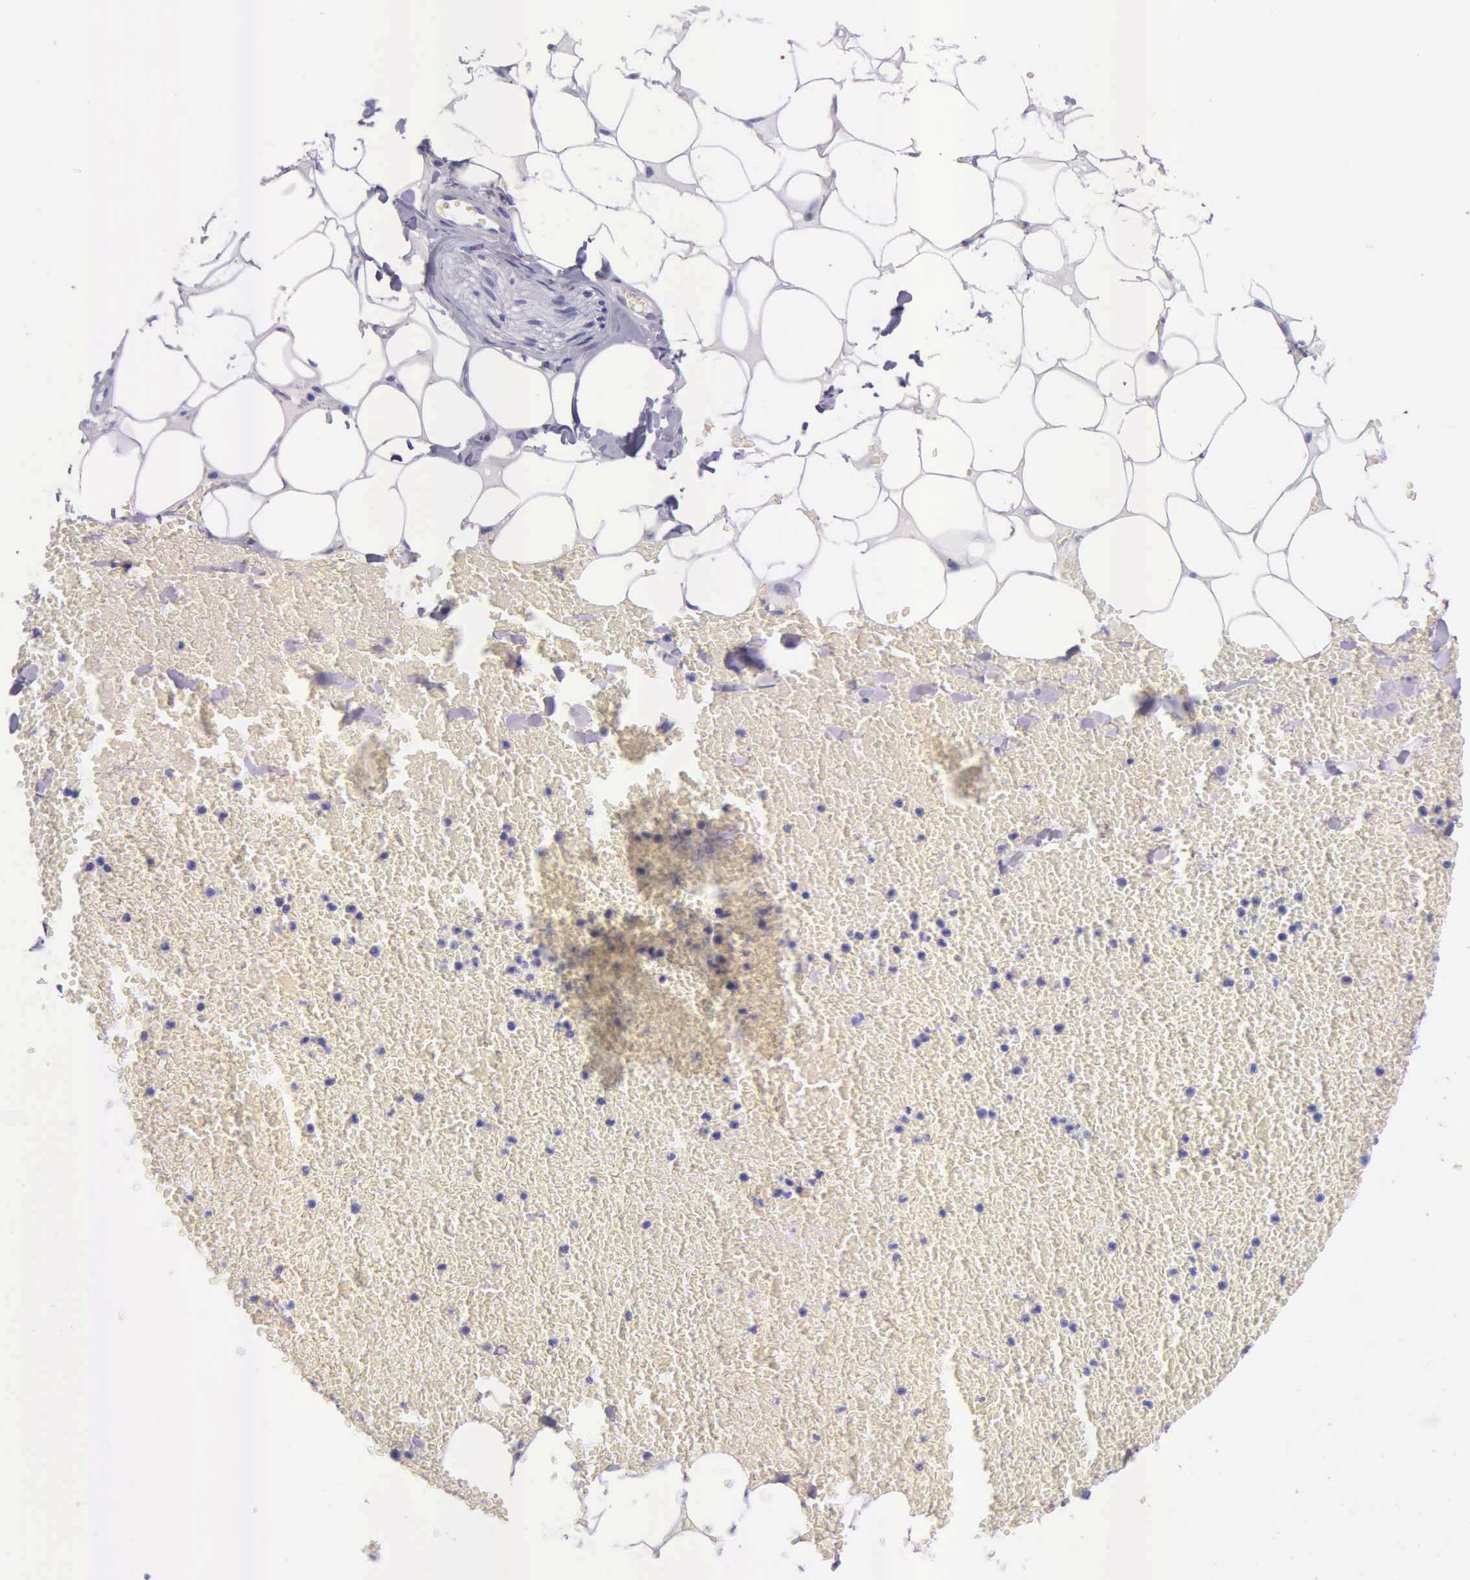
{"staining": {"intensity": "negative", "quantity": "none", "location": "none"}, "tissue": "adipose tissue", "cell_type": "Adipocytes", "image_type": "normal", "snomed": [{"axis": "morphology", "description": "Normal tissue, NOS"}, {"axis": "morphology", "description": "Inflammation, NOS"}, {"axis": "topography", "description": "Lymph node"}, {"axis": "topography", "description": "Peripheral nerve tissue"}], "caption": "Adipocytes show no significant staining in normal adipose tissue. Nuclei are stained in blue.", "gene": "KLK2", "patient": {"sex": "male", "age": 52}}